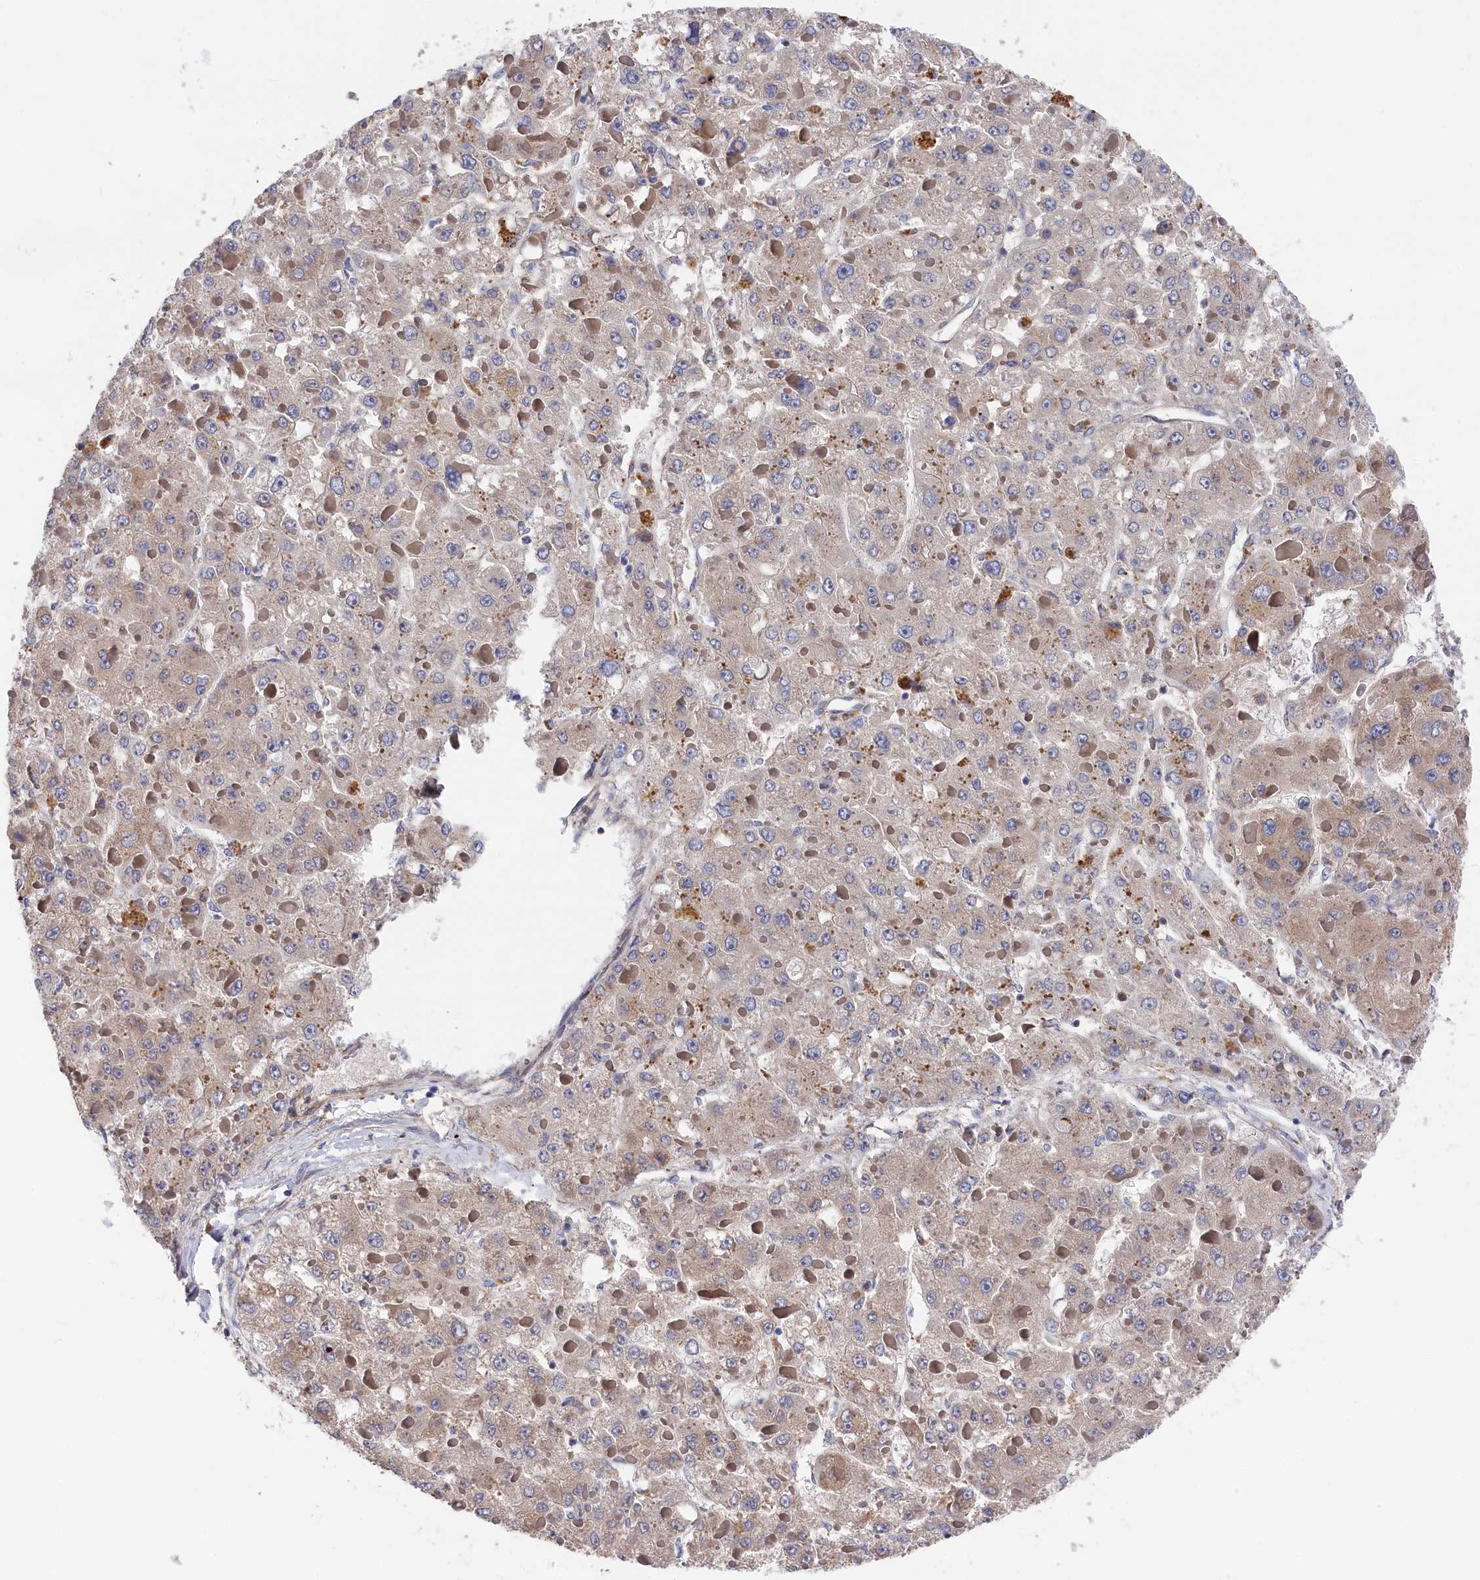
{"staining": {"intensity": "weak", "quantity": "25%-75%", "location": "cytoplasmic/membranous"}, "tissue": "liver cancer", "cell_type": "Tumor cells", "image_type": "cancer", "snomed": [{"axis": "morphology", "description": "Carcinoma, Hepatocellular, NOS"}, {"axis": "topography", "description": "Liver"}], "caption": "Weak cytoplasmic/membranous expression for a protein is identified in approximately 25%-75% of tumor cells of liver cancer (hepatocellular carcinoma) using immunohistochemistry.", "gene": "CYB5D2", "patient": {"sex": "female", "age": 73}}